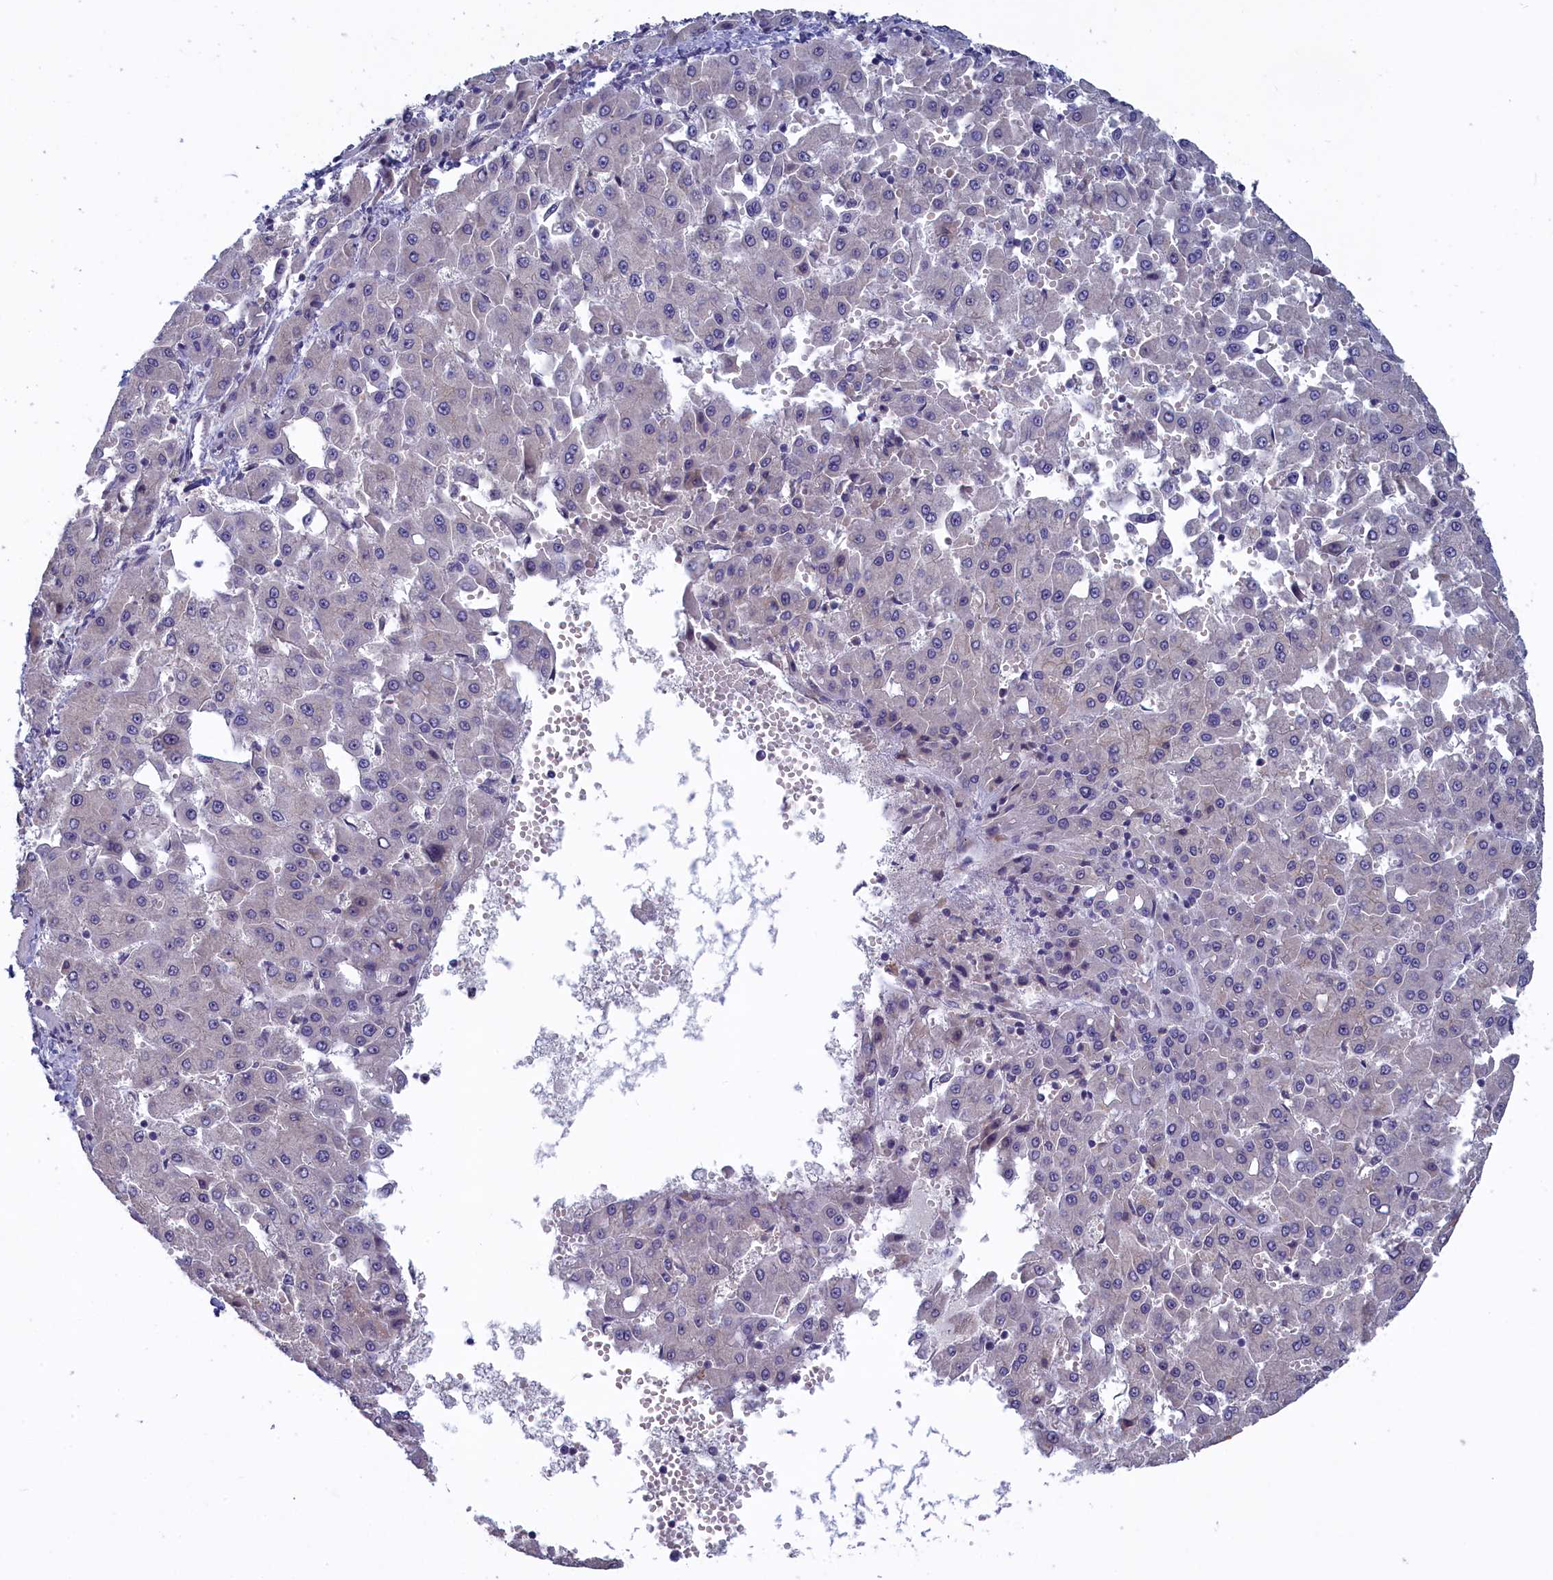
{"staining": {"intensity": "negative", "quantity": "none", "location": "none"}, "tissue": "liver cancer", "cell_type": "Tumor cells", "image_type": "cancer", "snomed": [{"axis": "morphology", "description": "Carcinoma, Hepatocellular, NOS"}, {"axis": "topography", "description": "Liver"}], "caption": "The immunohistochemistry photomicrograph has no significant positivity in tumor cells of liver cancer (hepatocellular carcinoma) tissue. (DAB immunohistochemistry (IHC) with hematoxylin counter stain).", "gene": "UCHL3", "patient": {"sex": "male", "age": 47}}